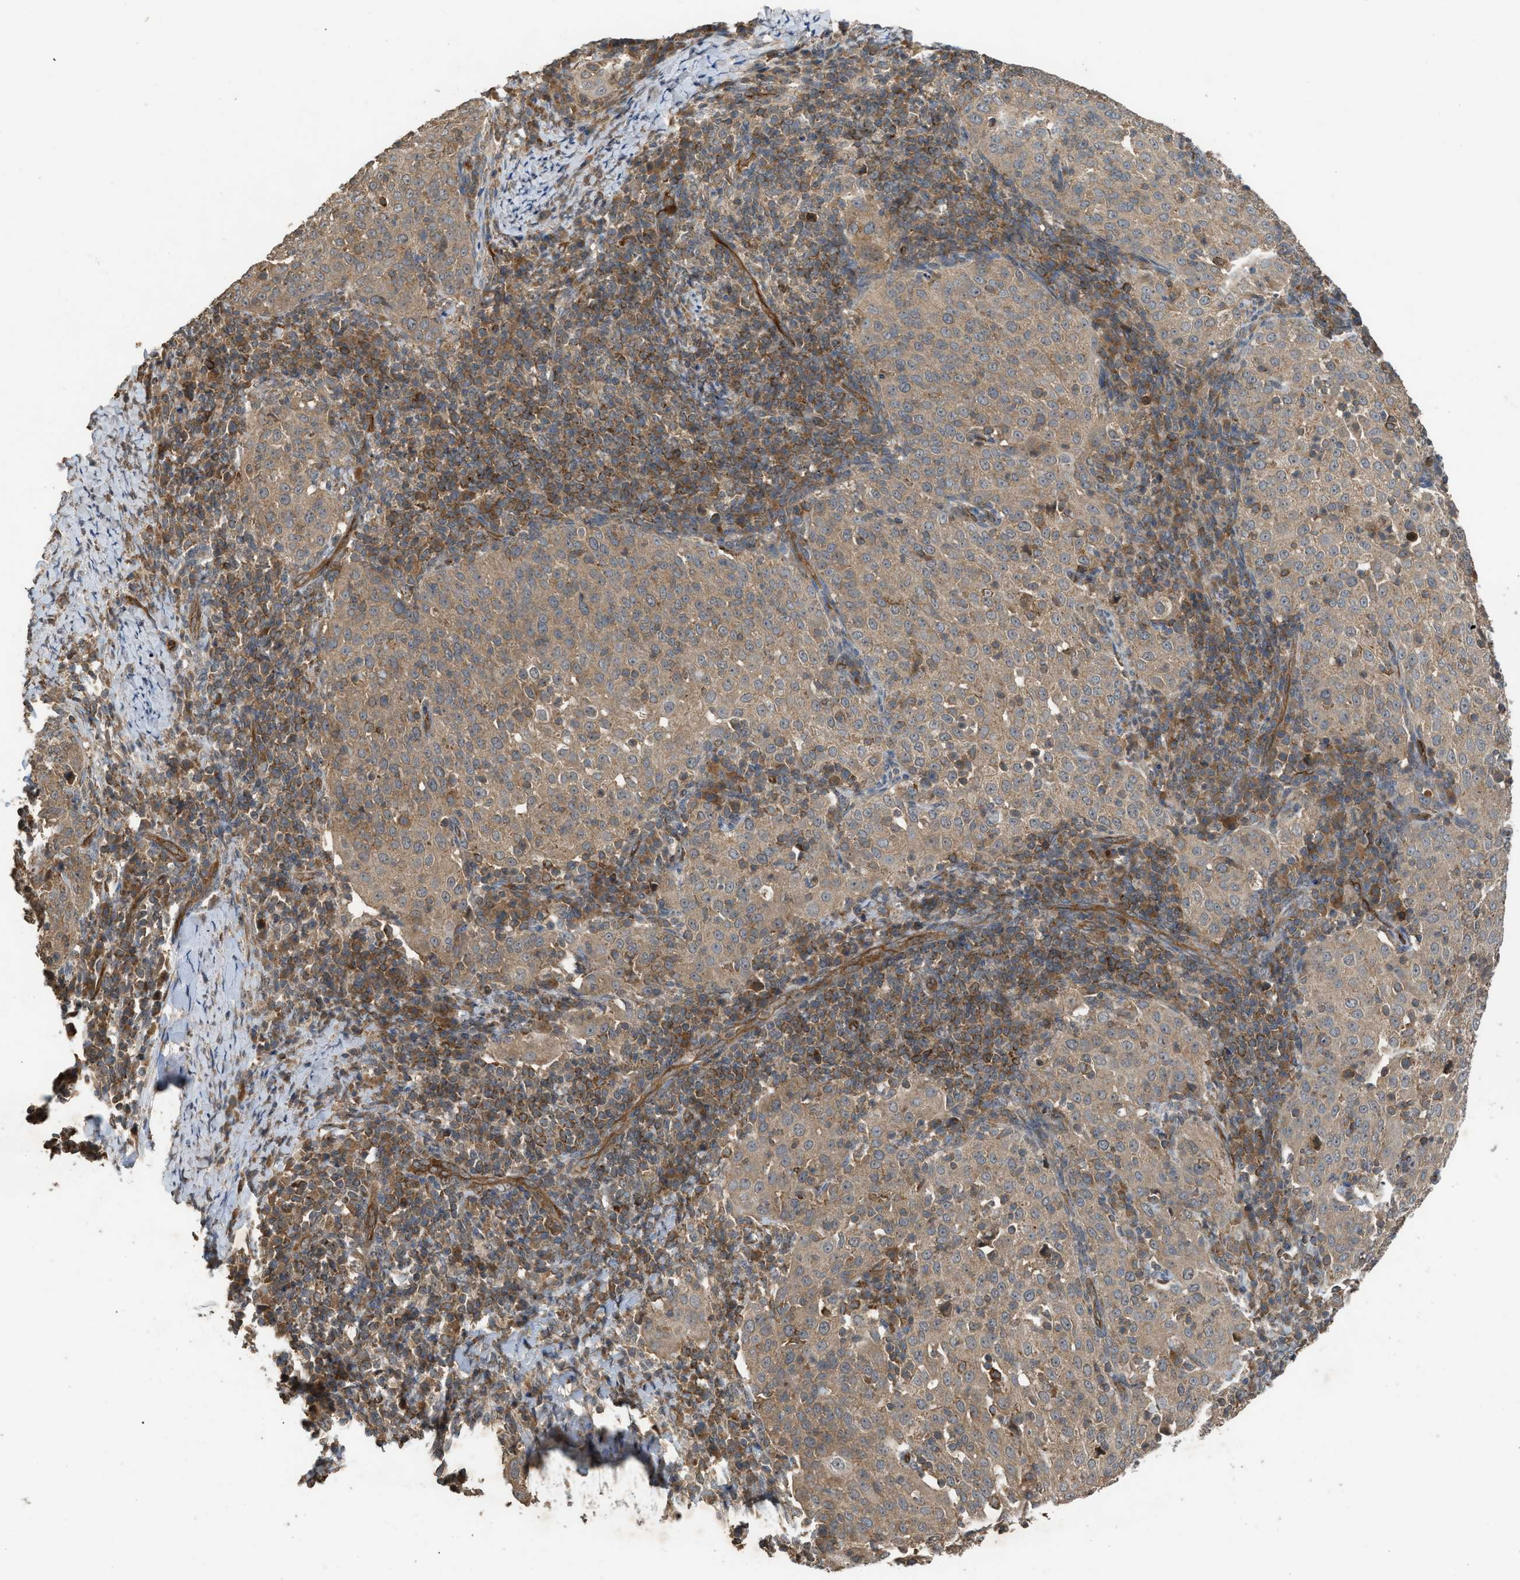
{"staining": {"intensity": "moderate", "quantity": ">75%", "location": "cytoplasmic/membranous"}, "tissue": "cervical cancer", "cell_type": "Tumor cells", "image_type": "cancer", "snomed": [{"axis": "morphology", "description": "Squamous cell carcinoma, NOS"}, {"axis": "topography", "description": "Cervix"}], "caption": "Immunohistochemistry (IHC) micrograph of neoplastic tissue: human cervical cancer (squamous cell carcinoma) stained using IHC shows medium levels of moderate protein expression localized specifically in the cytoplasmic/membranous of tumor cells, appearing as a cytoplasmic/membranous brown color.", "gene": "HIP1R", "patient": {"sex": "female", "age": 51}}